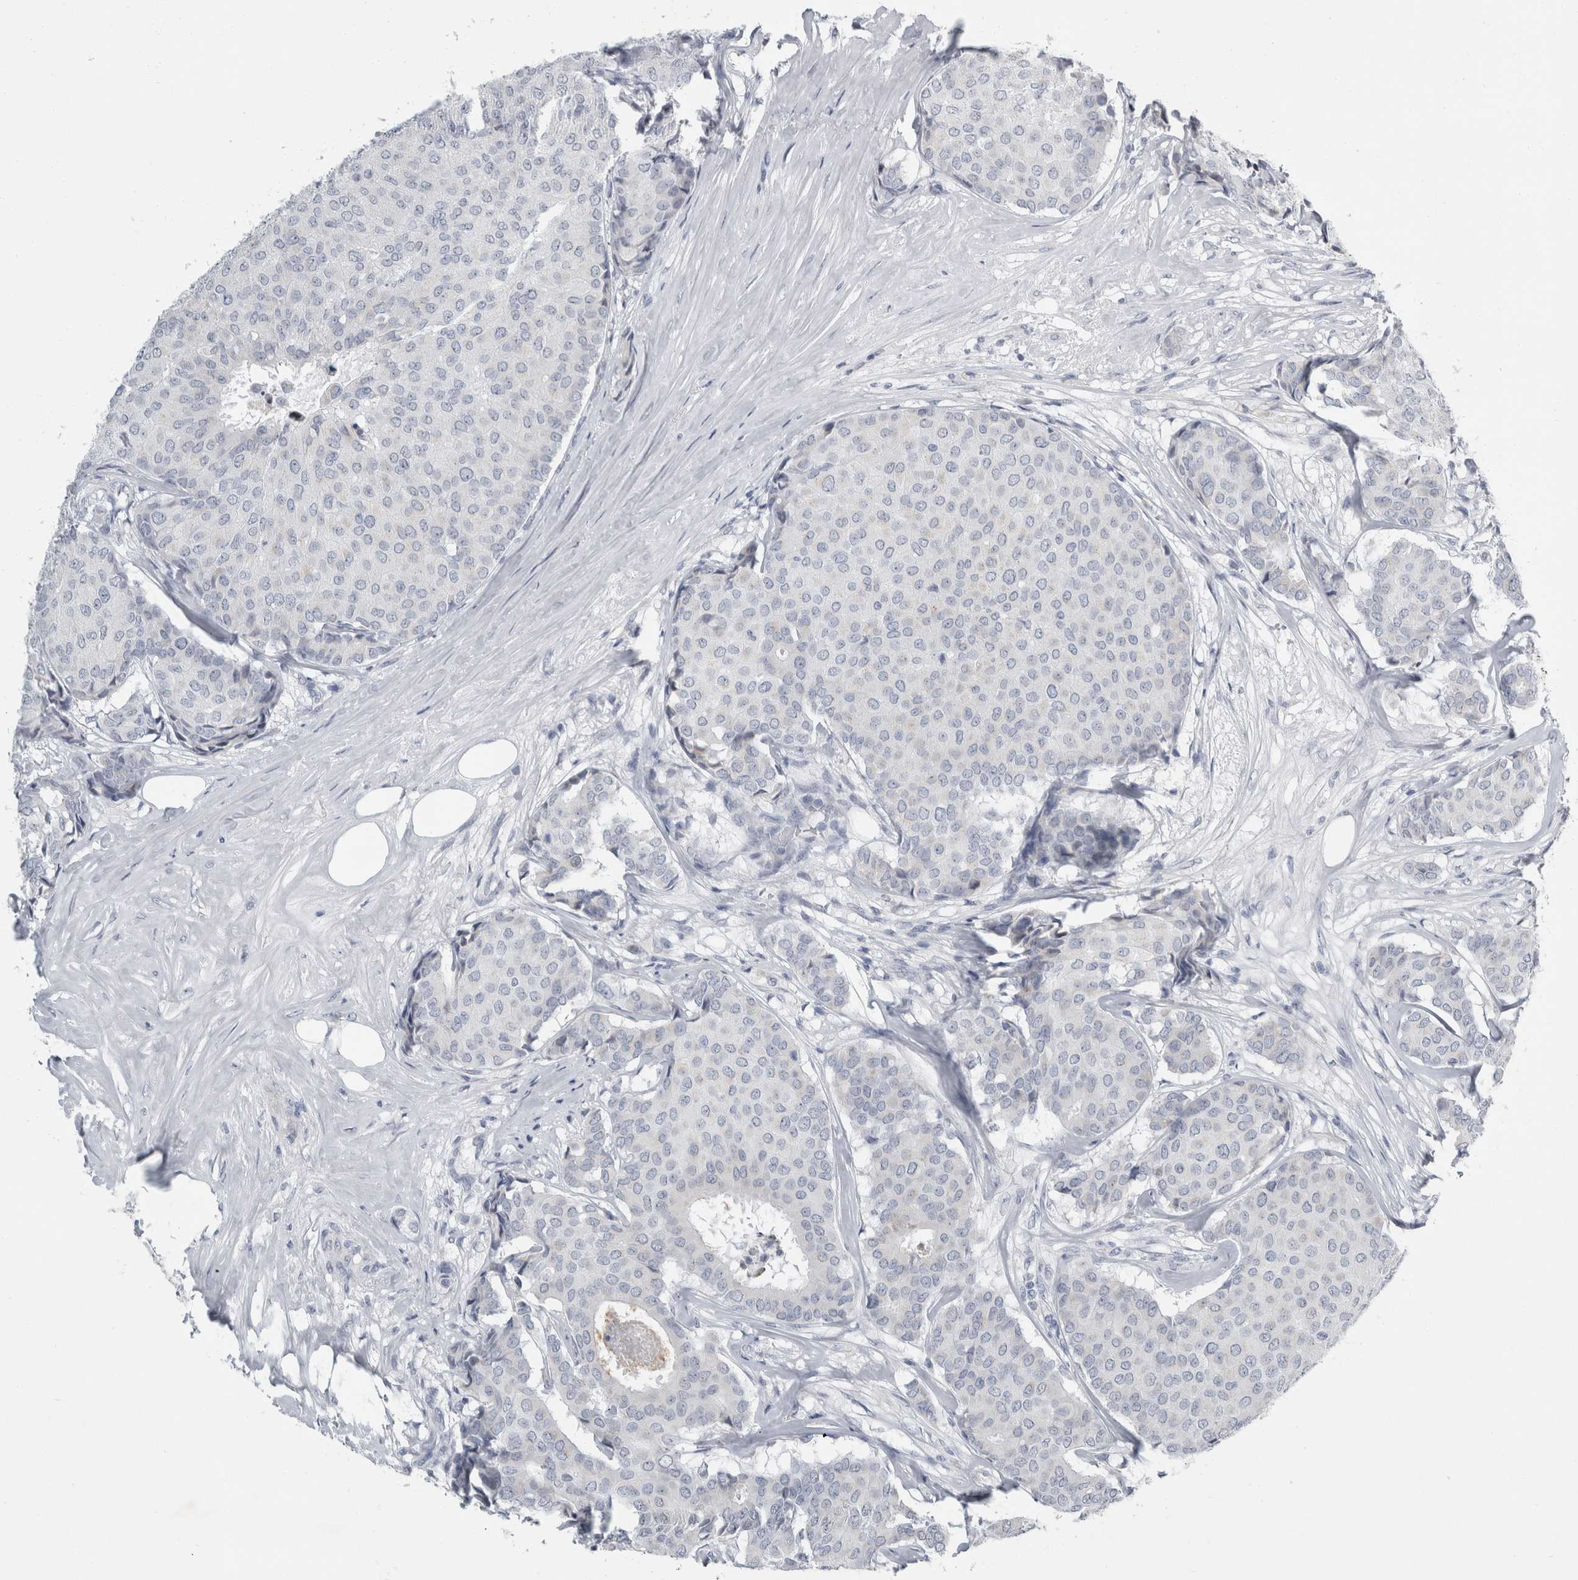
{"staining": {"intensity": "negative", "quantity": "none", "location": "none"}, "tissue": "breast cancer", "cell_type": "Tumor cells", "image_type": "cancer", "snomed": [{"axis": "morphology", "description": "Duct carcinoma"}, {"axis": "topography", "description": "Breast"}], "caption": "IHC of breast infiltrating ductal carcinoma displays no expression in tumor cells.", "gene": "FXYD7", "patient": {"sex": "female", "age": 75}}